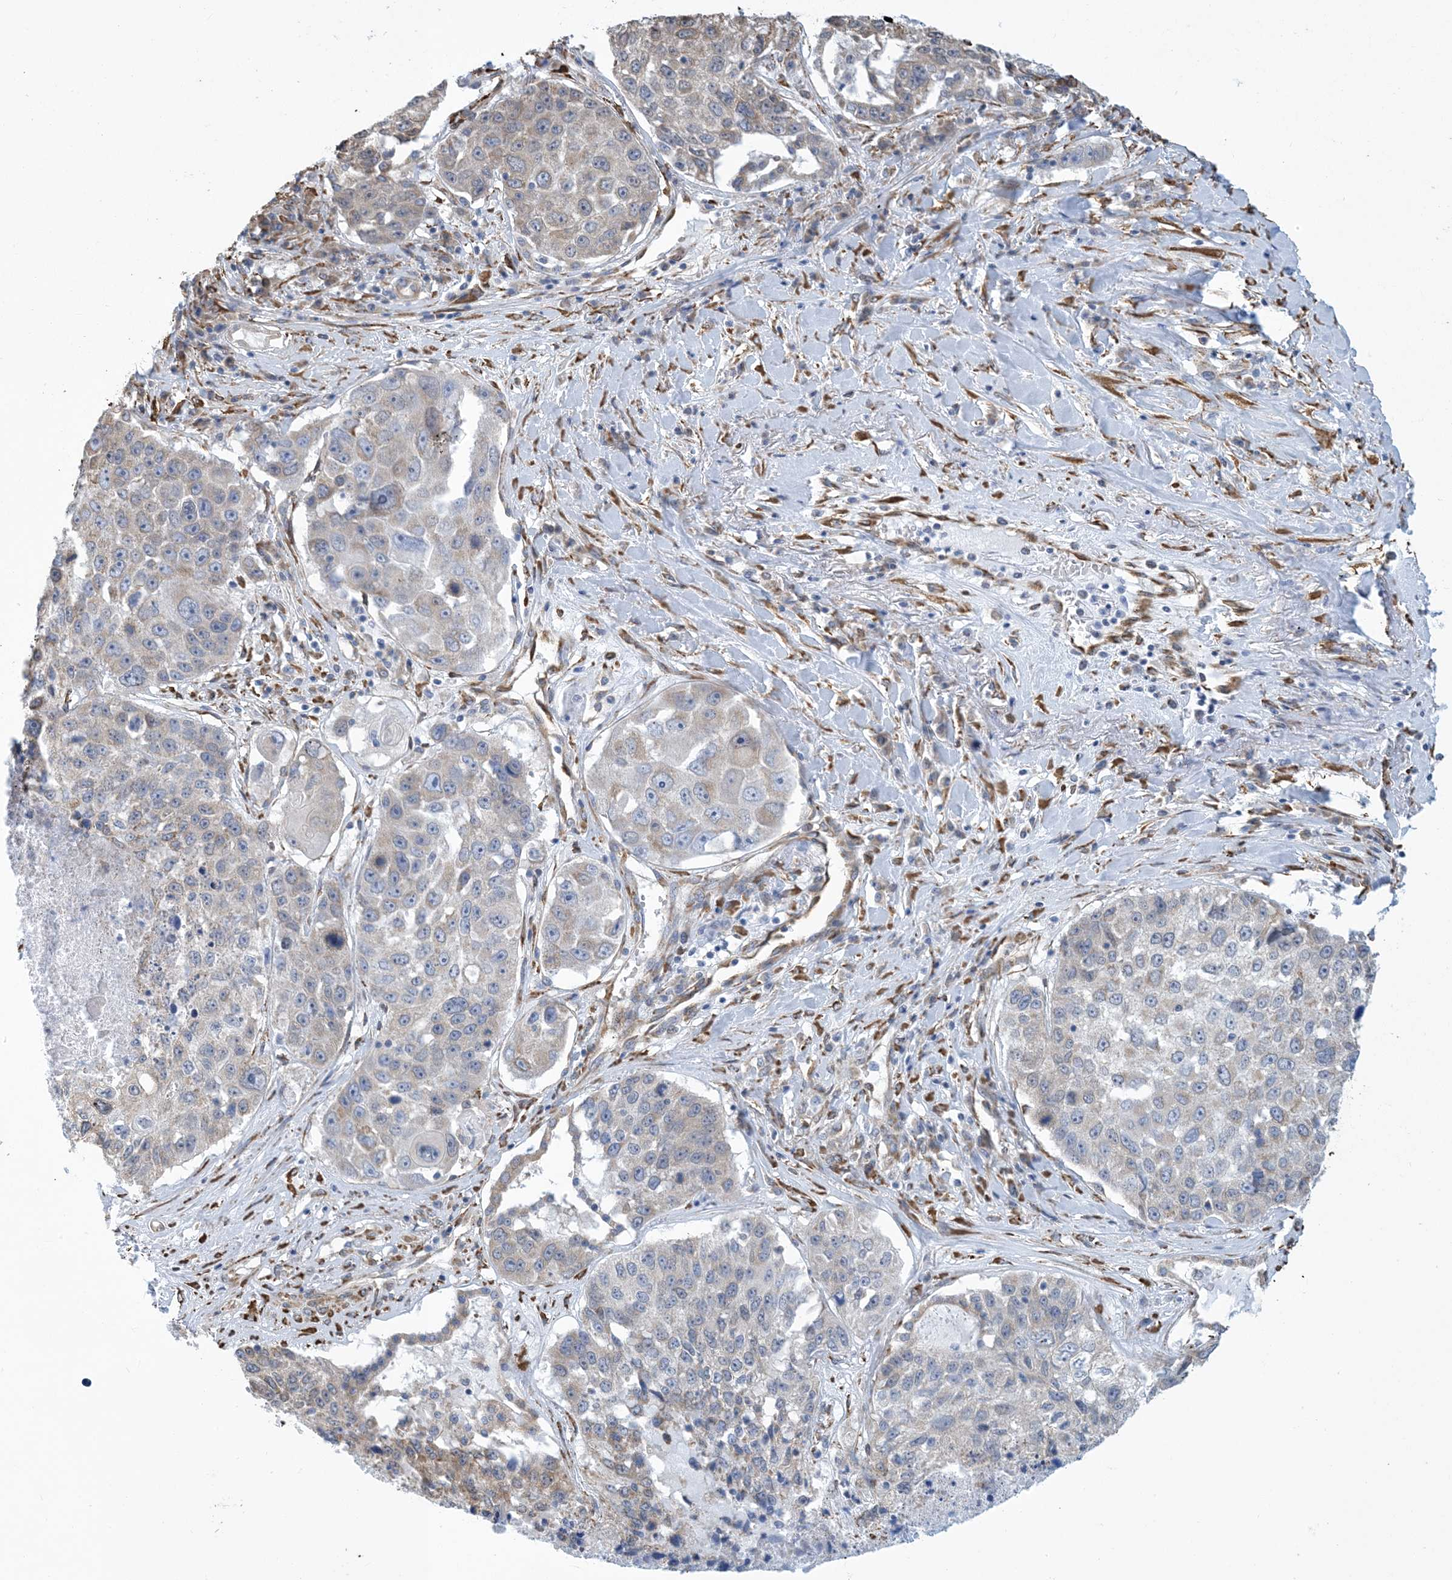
{"staining": {"intensity": "negative", "quantity": "none", "location": "none"}, "tissue": "lung cancer", "cell_type": "Tumor cells", "image_type": "cancer", "snomed": [{"axis": "morphology", "description": "Squamous cell carcinoma, NOS"}, {"axis": "topography", "description": "Lung"}], "caption": "The histopathology image demonstrates no significant expression in tumor cells of lung cancer (squamous cell carcinoma). (IHC, brightfield microscopy, high magnification).", "gene": "CCDC14", "patient": {"sex": "male", "age": 61}}